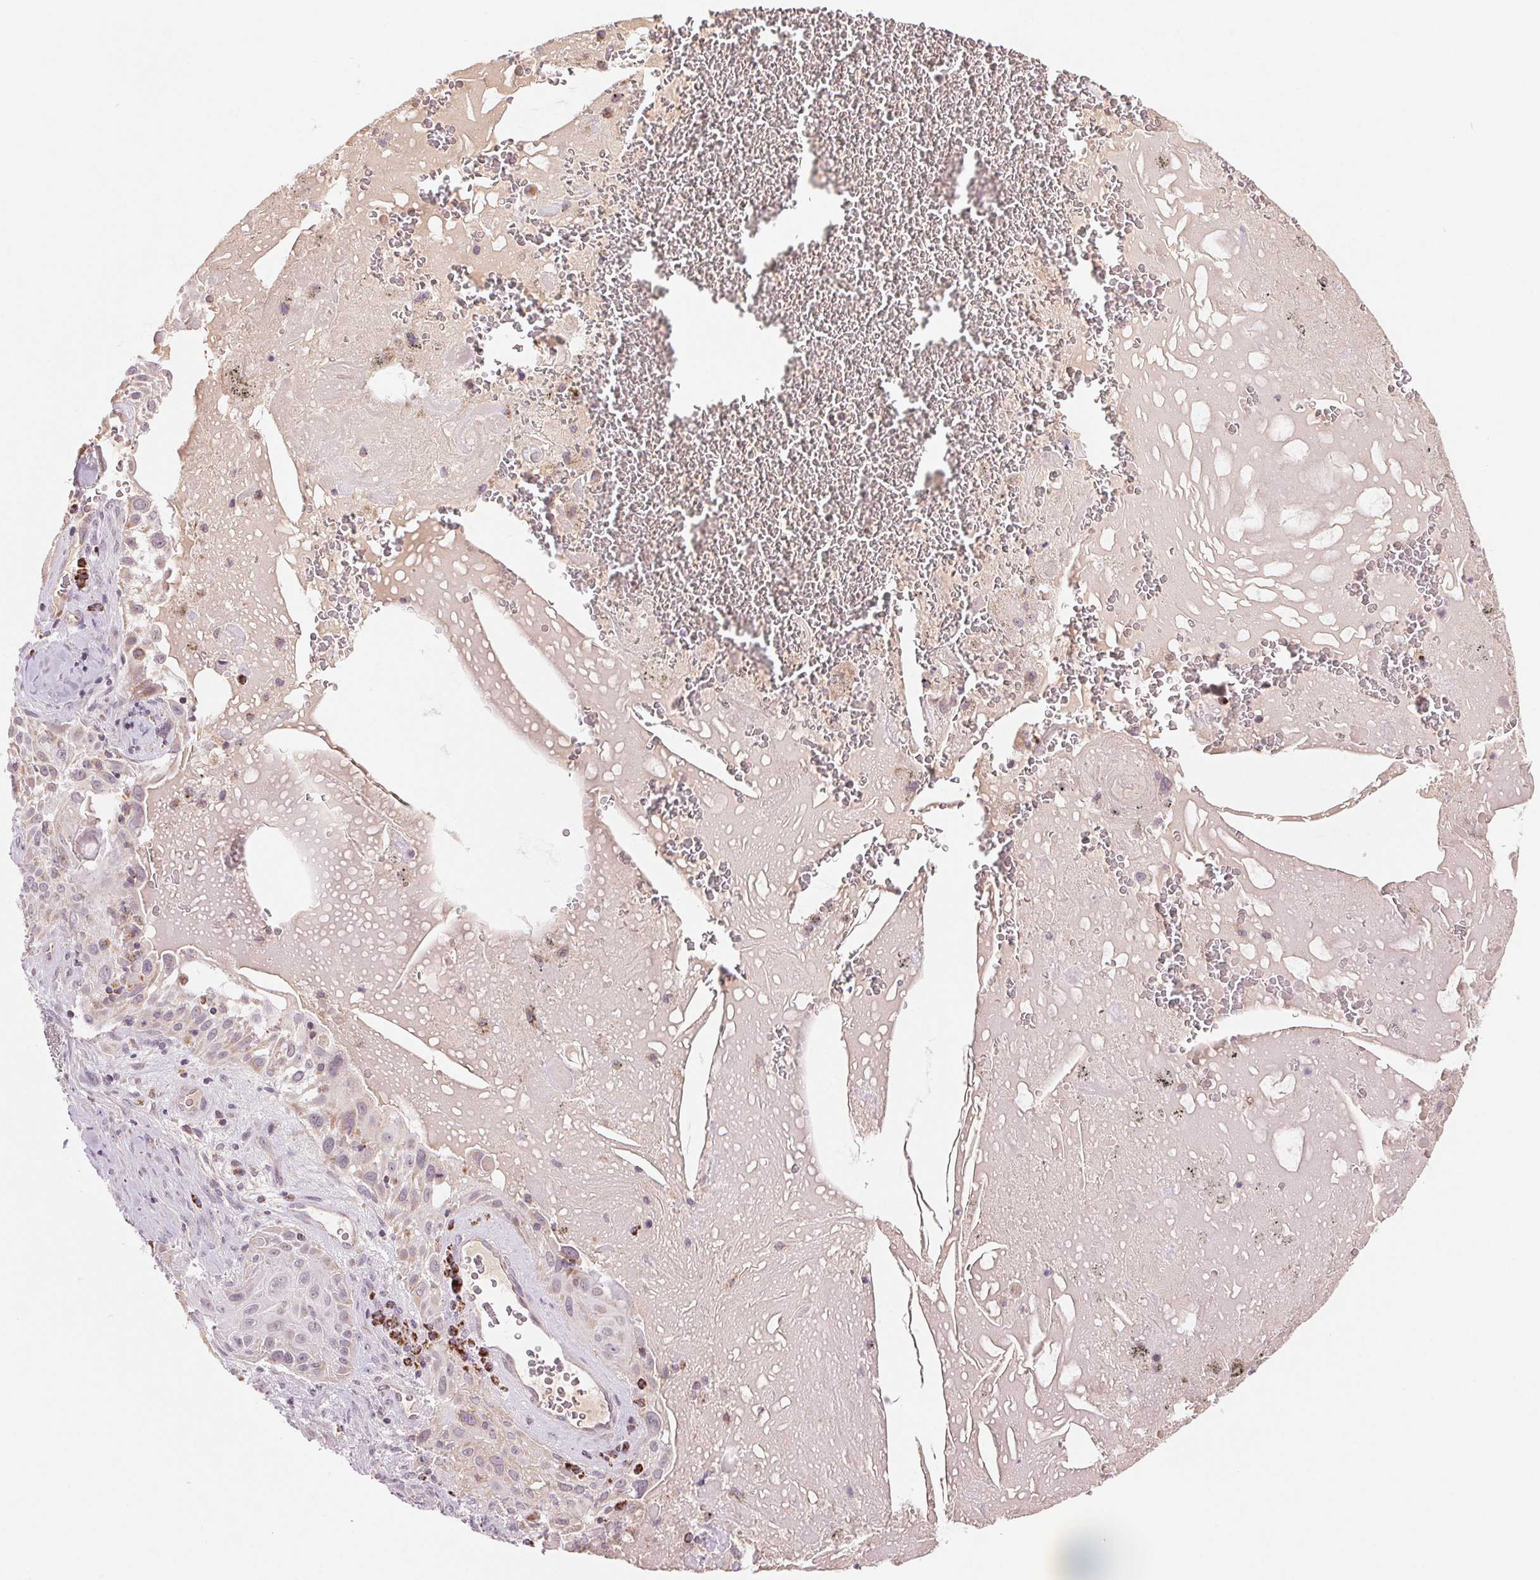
{"staining": {"intensity": "negative", "quantity": "none", "location": "none"}, "tissue": "lung cancer", "cell_type": "Tumor cells", "image_type": "cancer", "snomed": [{"axis": "morphology", "description": "Squamous cell carcinoma, NOS"}, {"axis": "topography", "description": "Lung"}], "caption": "A micrograph of human squamous cell carcinoma (lung) is negative for staining in tumor cells. (DAB (3,3'-diaminobenzidine) IHC visualized using brightfield microscopy, high magnification).", "gene": "HINT2", "patient": {"sex": "male", "age": 79}}